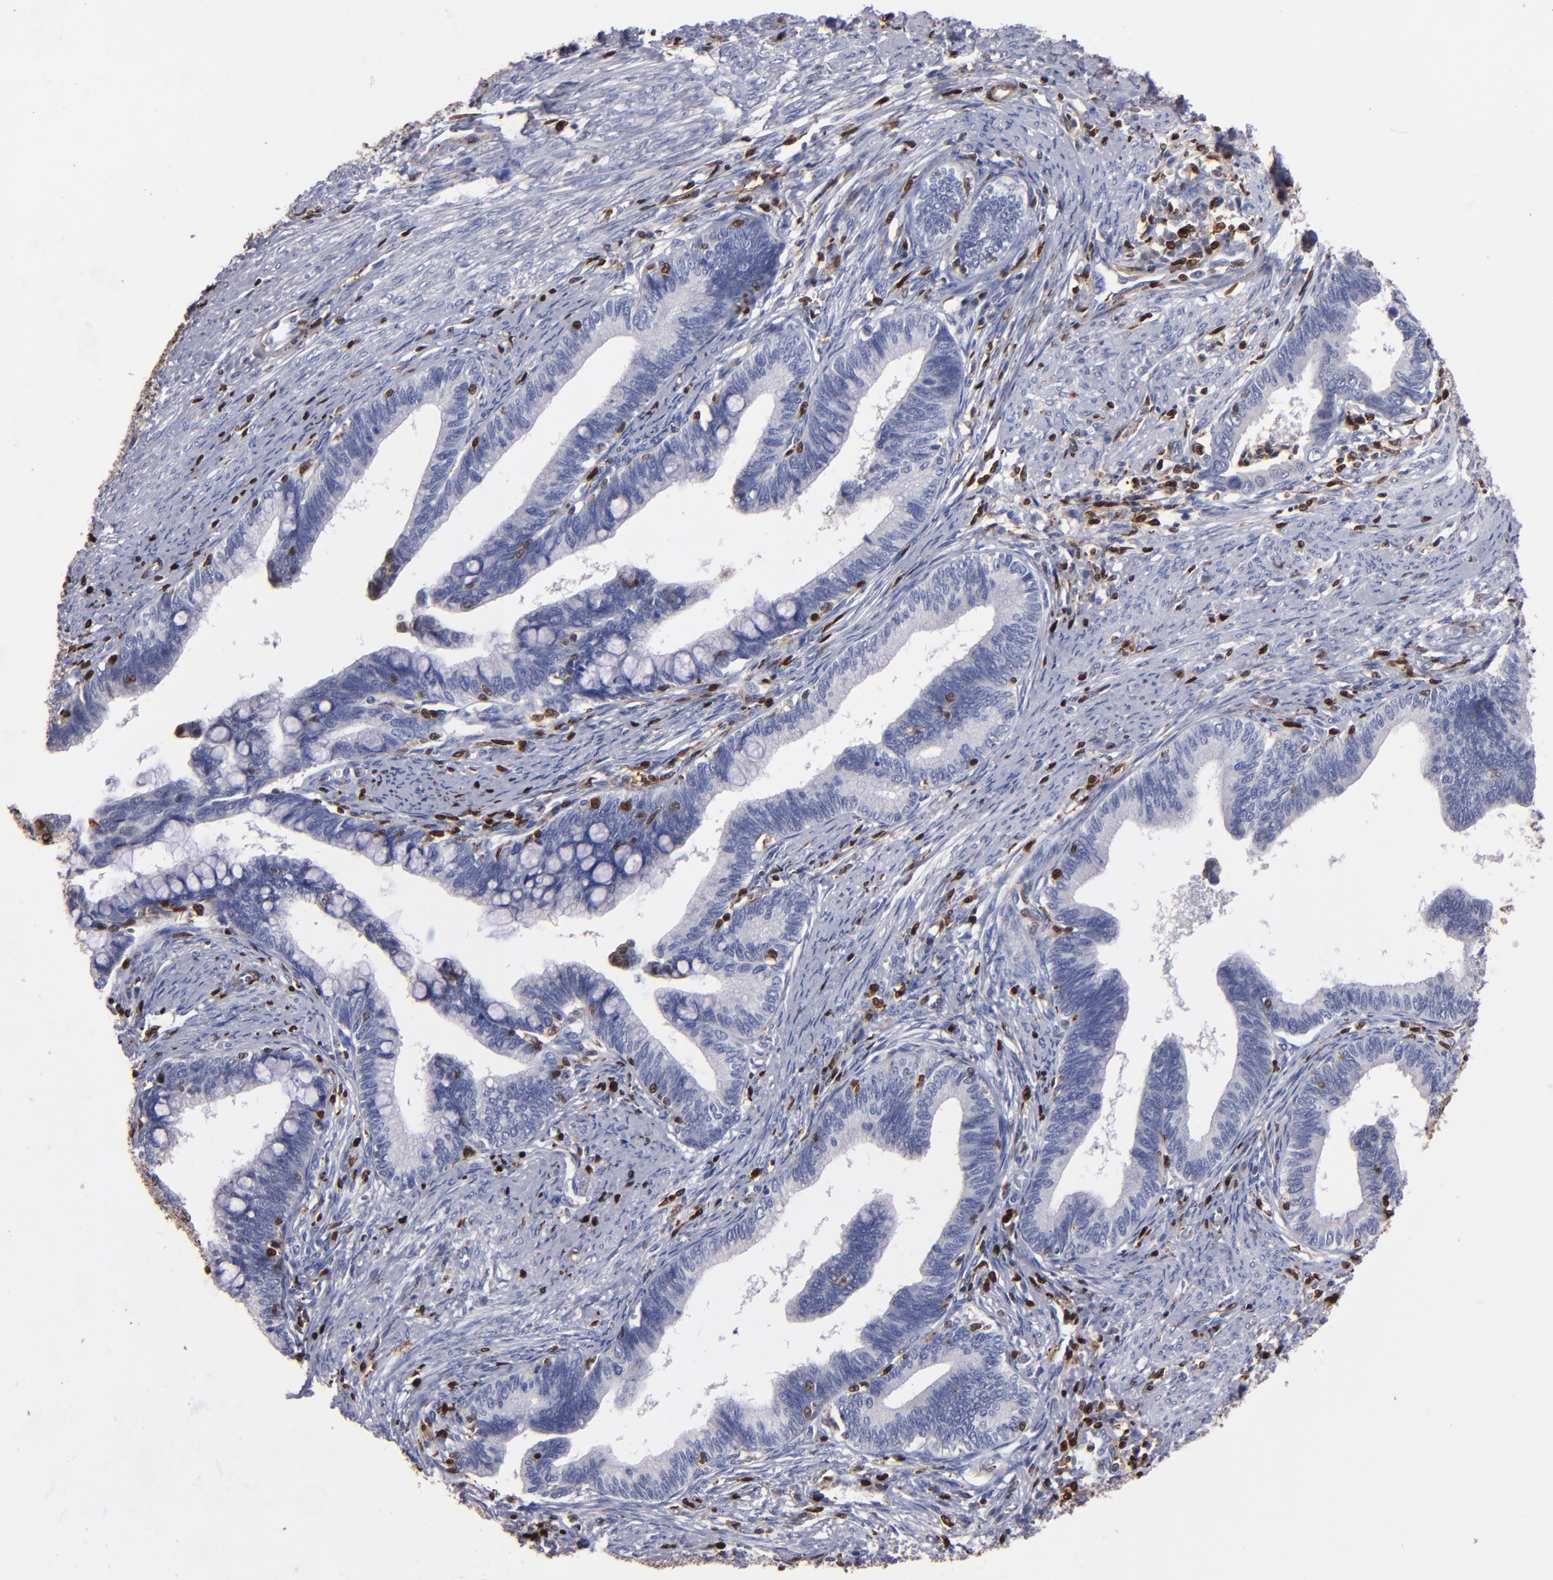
{"staining": {"intensity": "negative", "quantity": "none", "location": "none"}, "tissue": "cervical cancer", "cell_type": "Tumor cells", "image_type": "cancer", "snomed": [{"axis": "morphology", "description": "Adenocarcinoma, NOS"}, {"axis": "topography", "description": "Cervix"}], "caption": "Tumor cells show no significant positivity in adenocarcinoma (cervical).", "gene": "S100A4", "patient": {"sex": "female", "age": 36}}